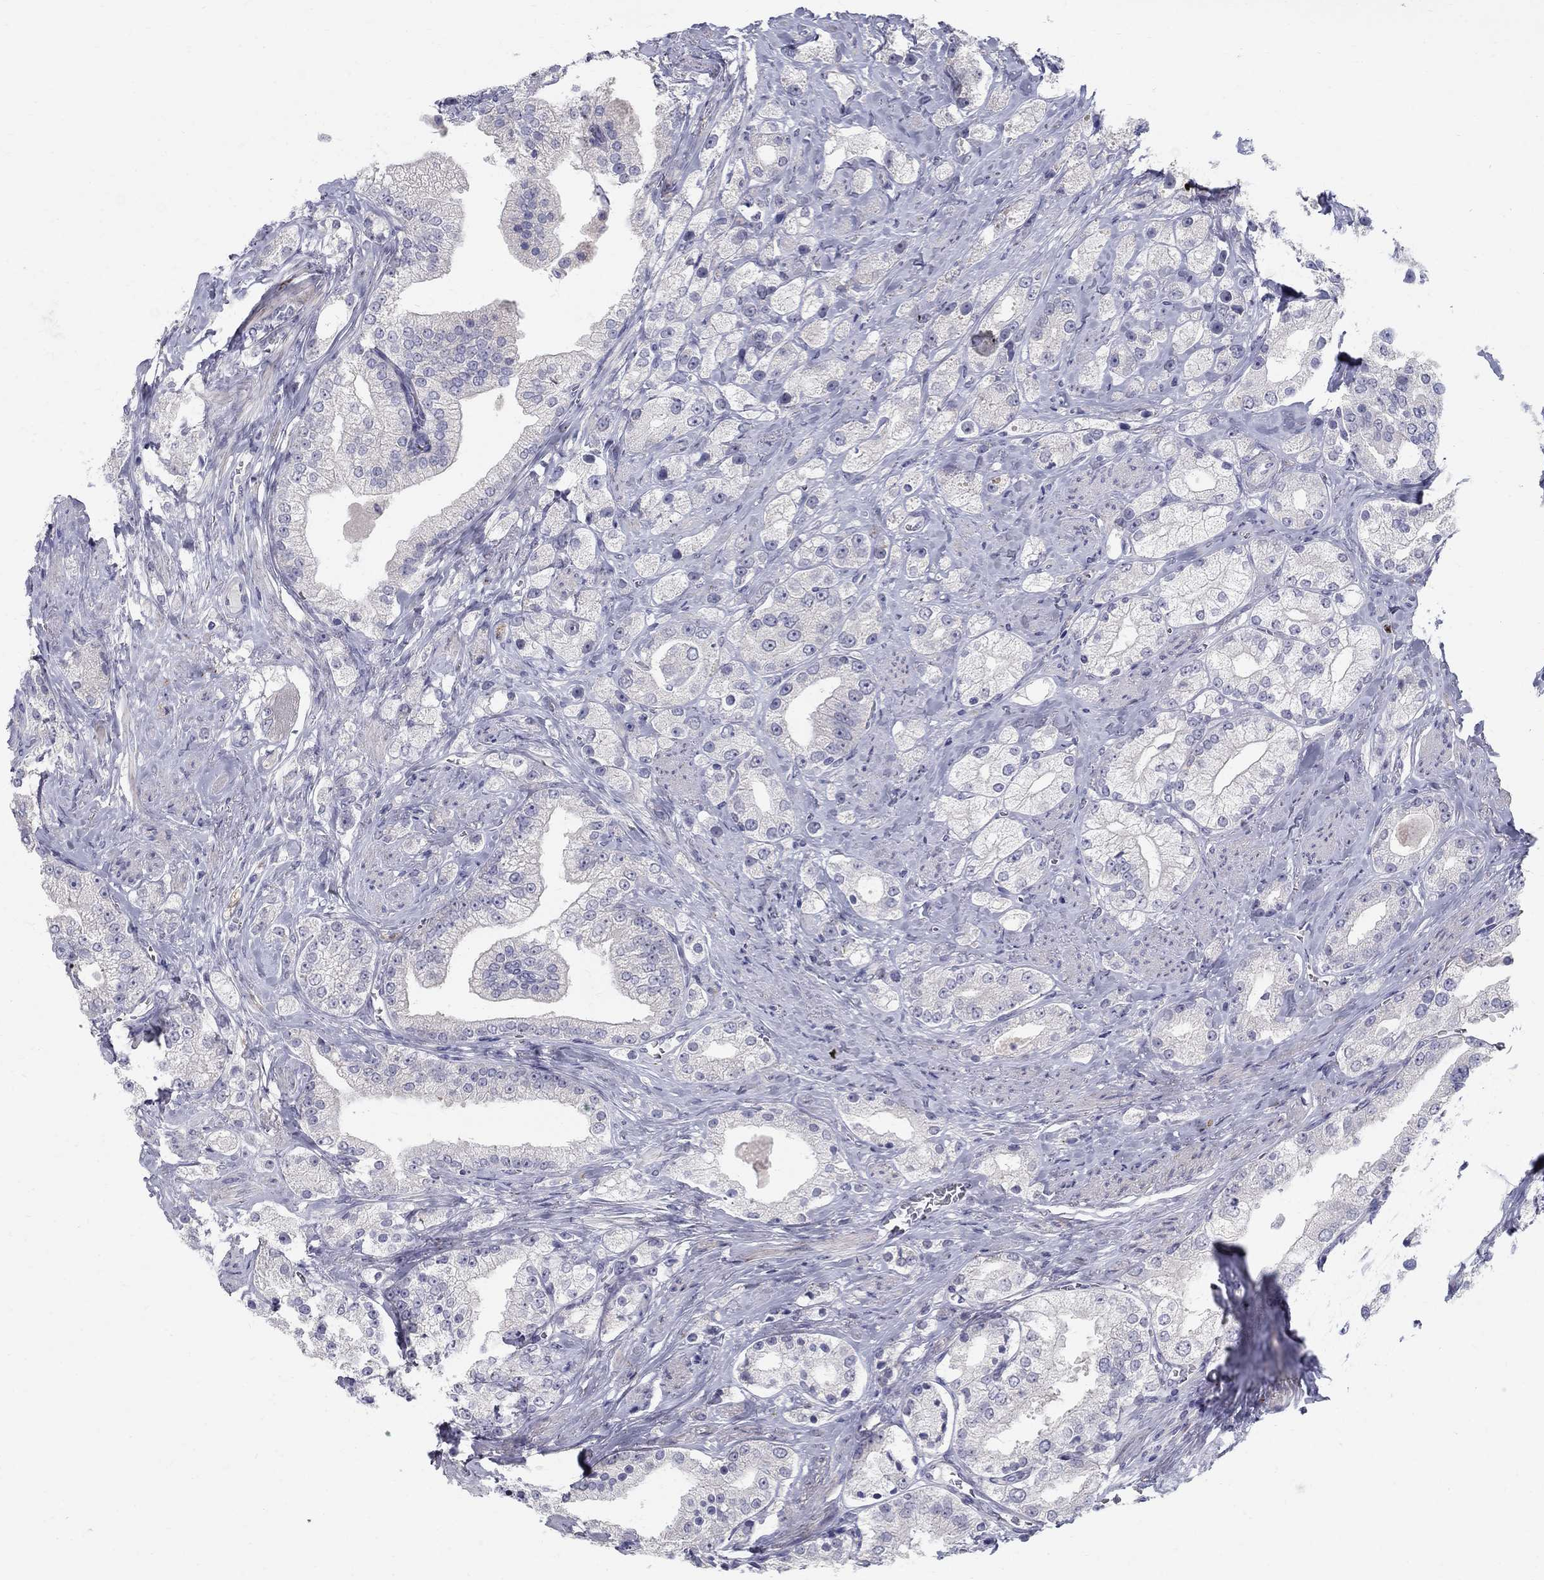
{"staining": {"intensity": "negative", "quantity": "none", "location": "none"}, "tissue": "prostate cancer", "cell_type": "Tumor cells", "image_type": "cancer", "snomed": [{"axis": "morphology", "description": "Adenocarcinoma, NOS"}, {"axis": "topography", "description": "Prostate and seminal vesicle, NOS"}, {"axis": "topography", "description": "Prostate"}], "caption": "There is no significant expression in tumor cells of prostate adenocarcinoma. The staining is performed using DAB brown chromogen with nuclei counter-stained in using hematoxylin.", "gene": "TP53TG5", "patient": {"sex": "male", "age": 67}}